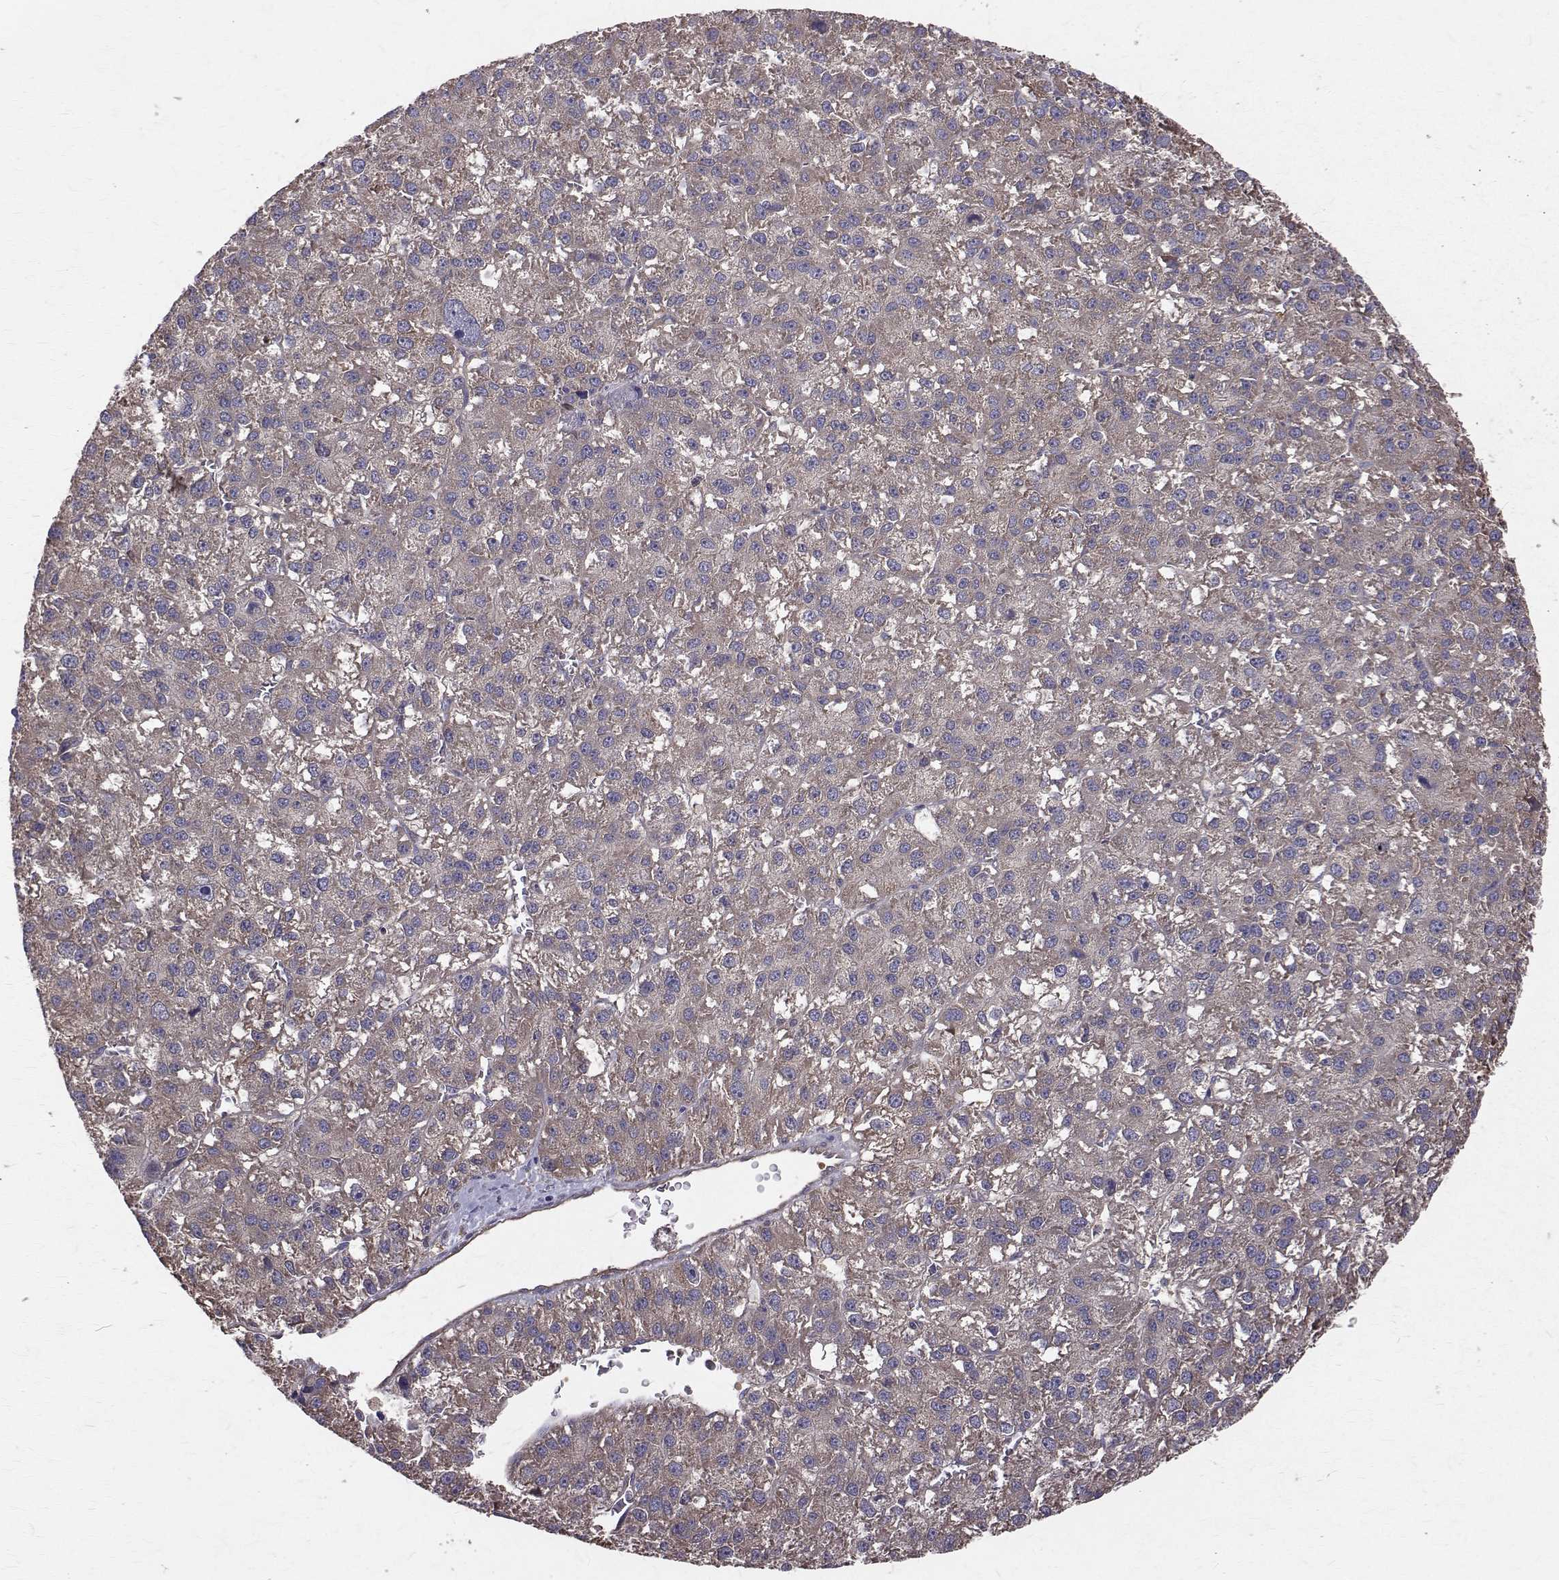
{"staining": {"intensity": "moderate", "quantity": "25%-75%", "location": "cytoplasmic/membranous"}, "tissue": "liver cancer", "cell_type": "Tumor cells", "image_type": "cancer", "snomed": [{"axis": "morphology", "description": "Carcinoma, Hepatocellular, NOS"}, {"axis": "topography", "description": "Liver"}], "caption": "Immunohistochemical staining of liver hepatocellular carcinoma displays medium levels of moderate cytoplasmic/membranous protein positivity in about 25%-75% of tumor cells. (Stains: DAB (3,3'-diaminobenzidine) in brown, nuclei in blue, Microscopy: brightfield microscopy at high magnification).", "gene": "FARSB", "patient": {"sex": "female", "age": 70}}